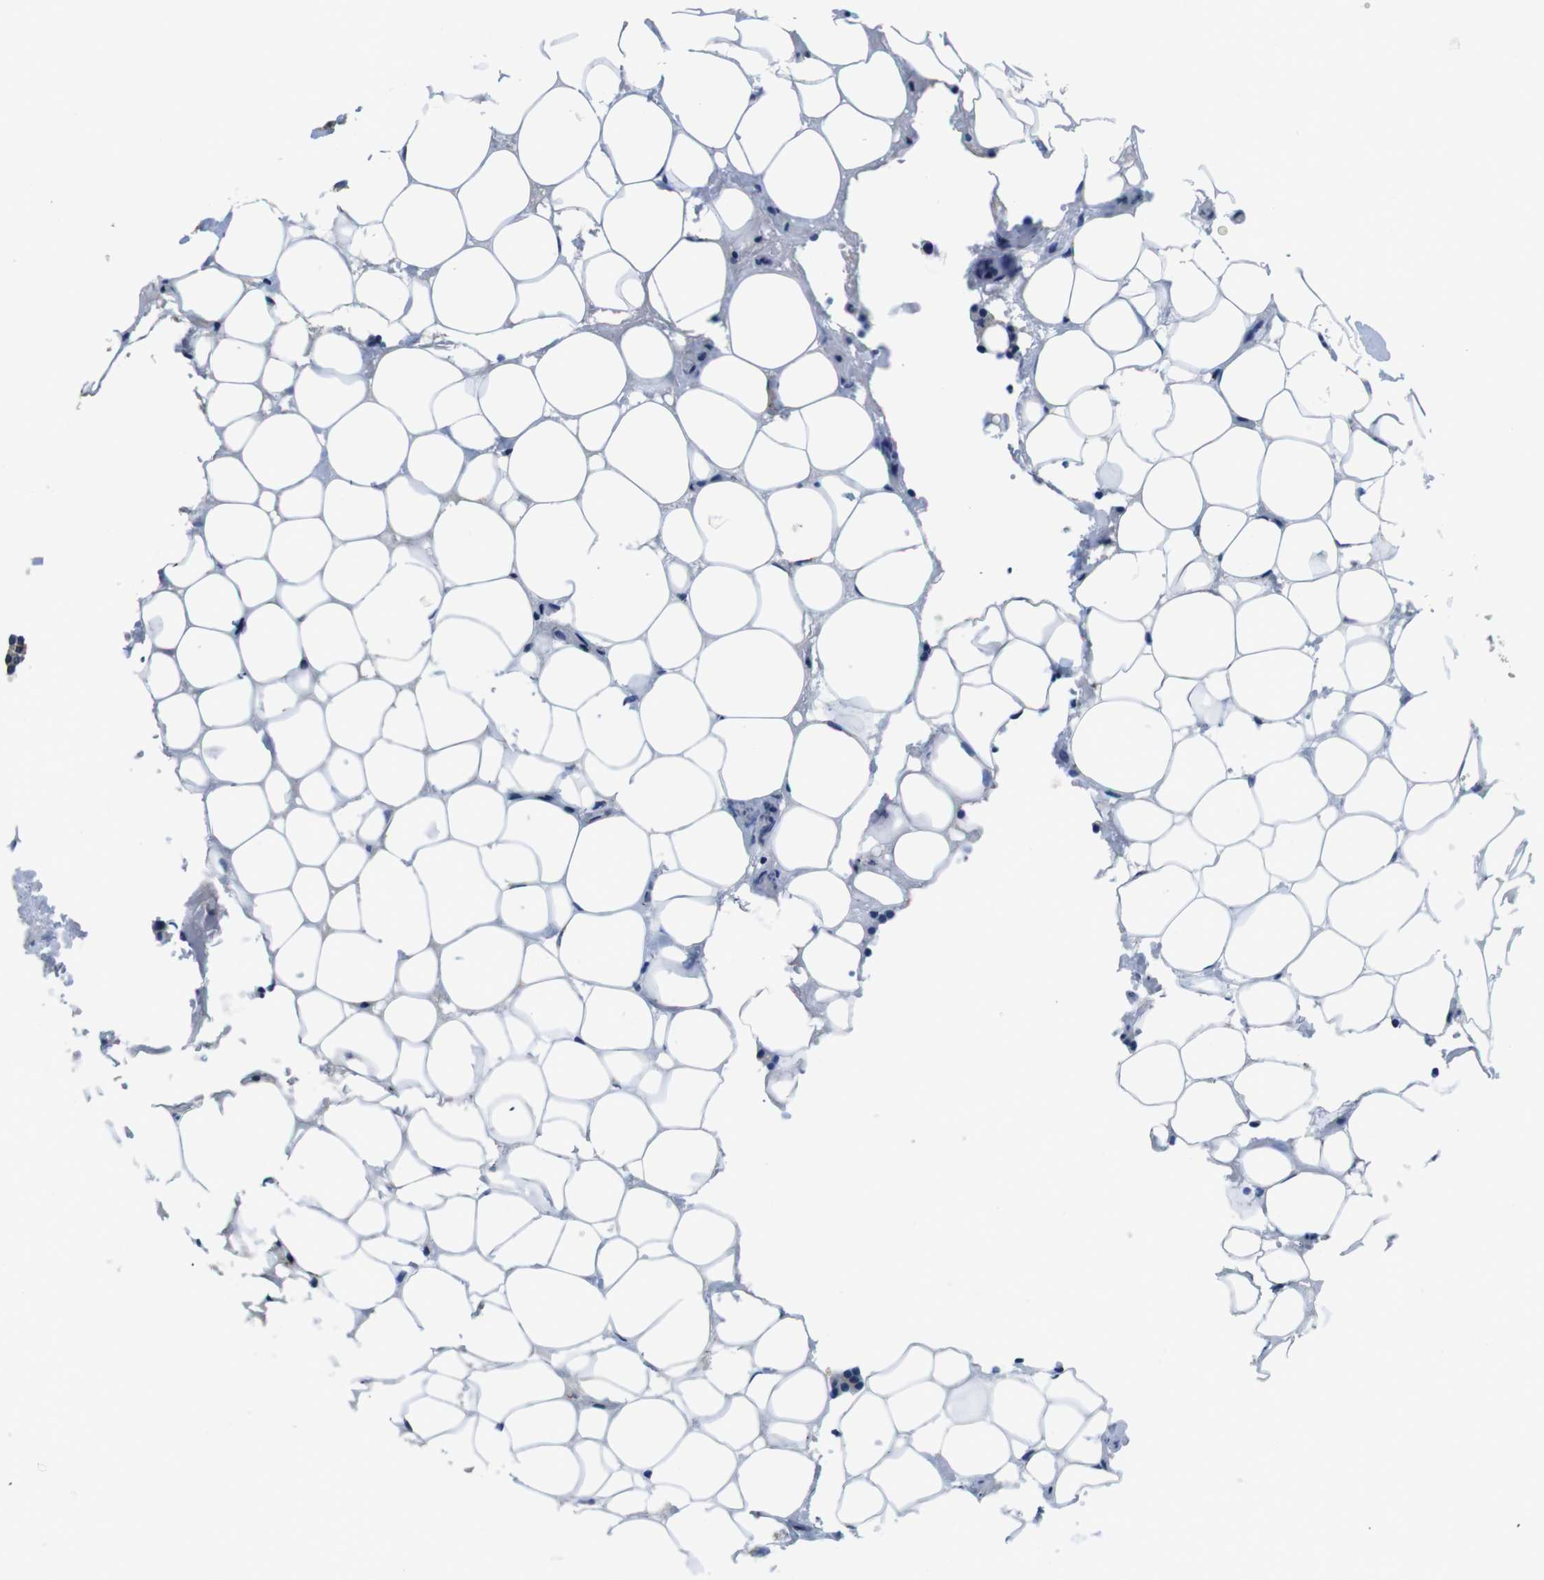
{"staining": {"intensity": "moderate", "quantity": ">75%", "location": "cytoplasmic/membranous"}, "tissue": "parathyroid gland", "cell_type": "Glandular cells", "image_type": "normal", "snomed": [{"axis": "morphology", "description": "Normal tissue, NOS"}, {"axis": "morphology", "description": "Adenoma, NOS"}, {"axis": "topography", "description": "Parathyroid gland"}], "caption": "IHC of normal human parathyroid gland demonstrates medium levels of moderate cytoplasmic/membranous staining in about >75% of glandular cells.", "gene": "RAB6A", "patient": {"sex": "female", "age": 51}}